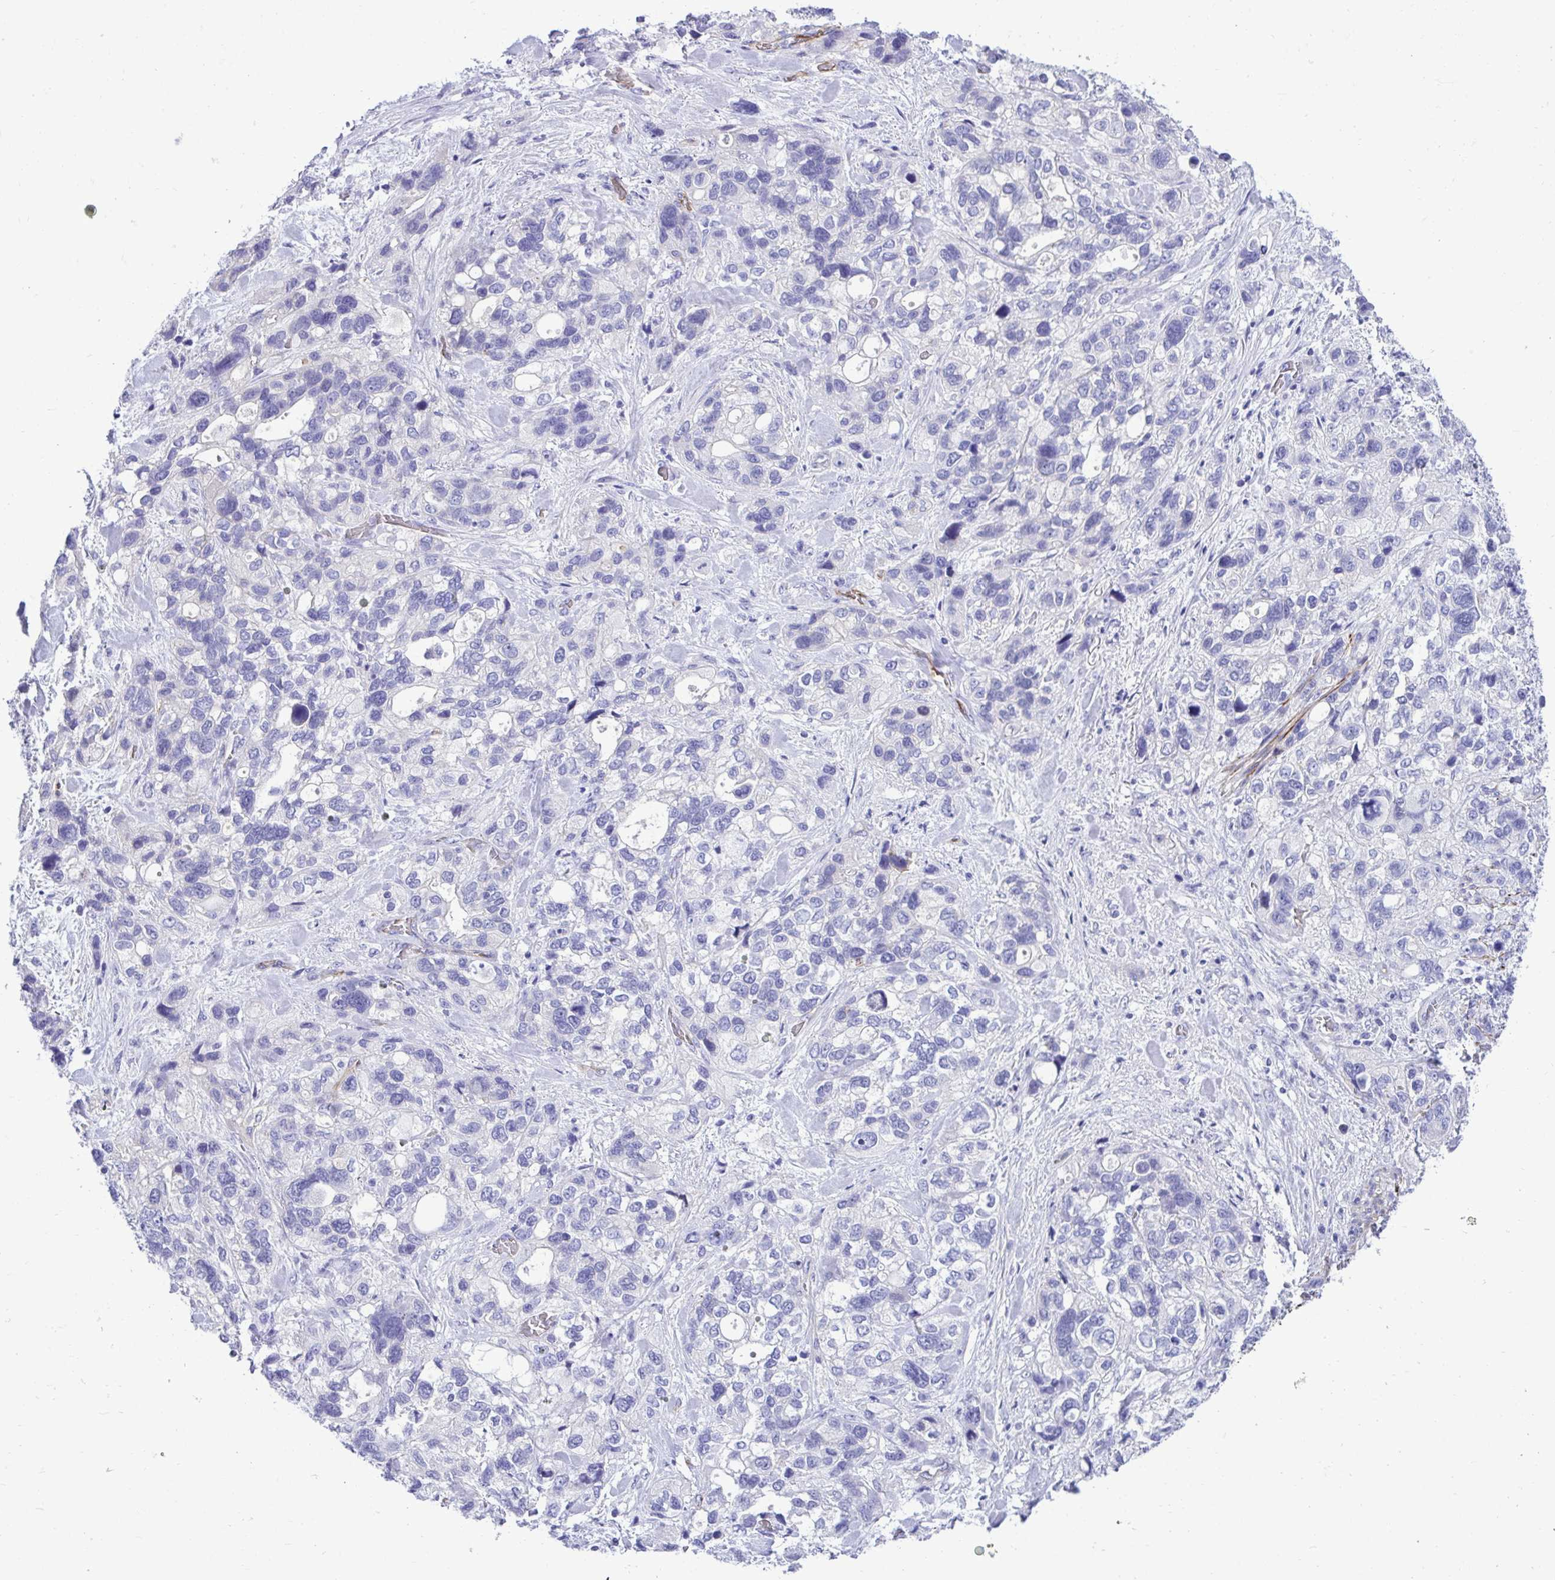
{"staining": {"intensity": "negative", "quantity": "none", "location": "none"}, "tissue": "stomach cancer", "cell_type": "Tumor cells", "image_type": "cancer", "snomed": [{"axis": "morphology", "description": "Adenocarcinoma, NOS"}, {"axis": "topography", "description": "Stomach, upper"}], "caption": "Tumor cells show no significant staining in stomach cancer.", "gene": "ABCG2", "patient": {"sex": "female", "age": 81}}